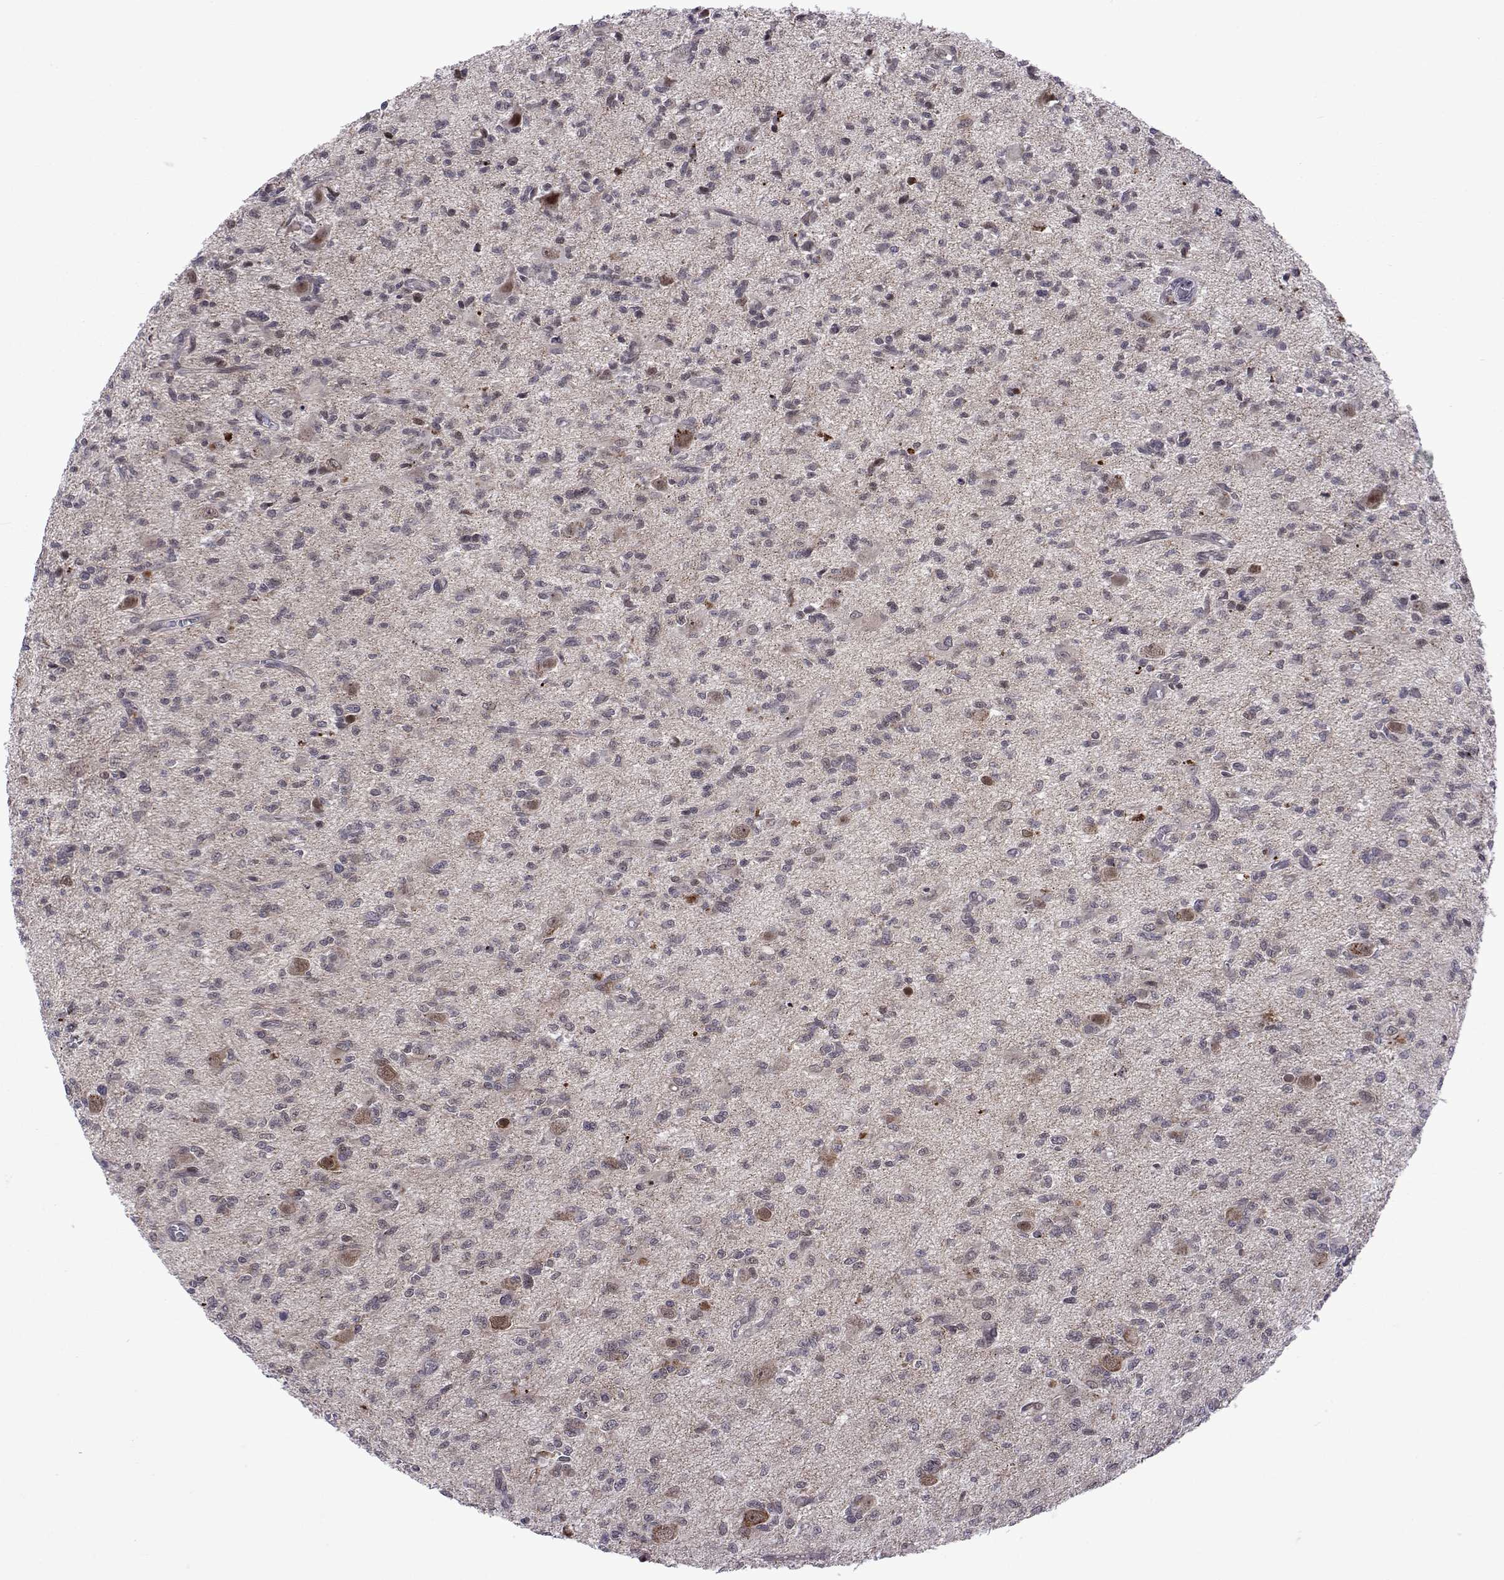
{"staining": {"intensity": "negative", "quantity": "none", "location": "none"}, "tissue": "glioma", "cell_type": "Tumor cells", "image_type": "cancer", "snomed": [{"axis": "morphology", "description": "Glioma, malignant, Low grade"}, {"axis": "topography", "description": "Brain"}], "caption": "Malignant low-grade glioma stained for a protein using immunohistochemistry (IHC) displays no positivity tumor cells.", "gene": "EFCAB3", "patient": {"sex": "male", "age": 64}}